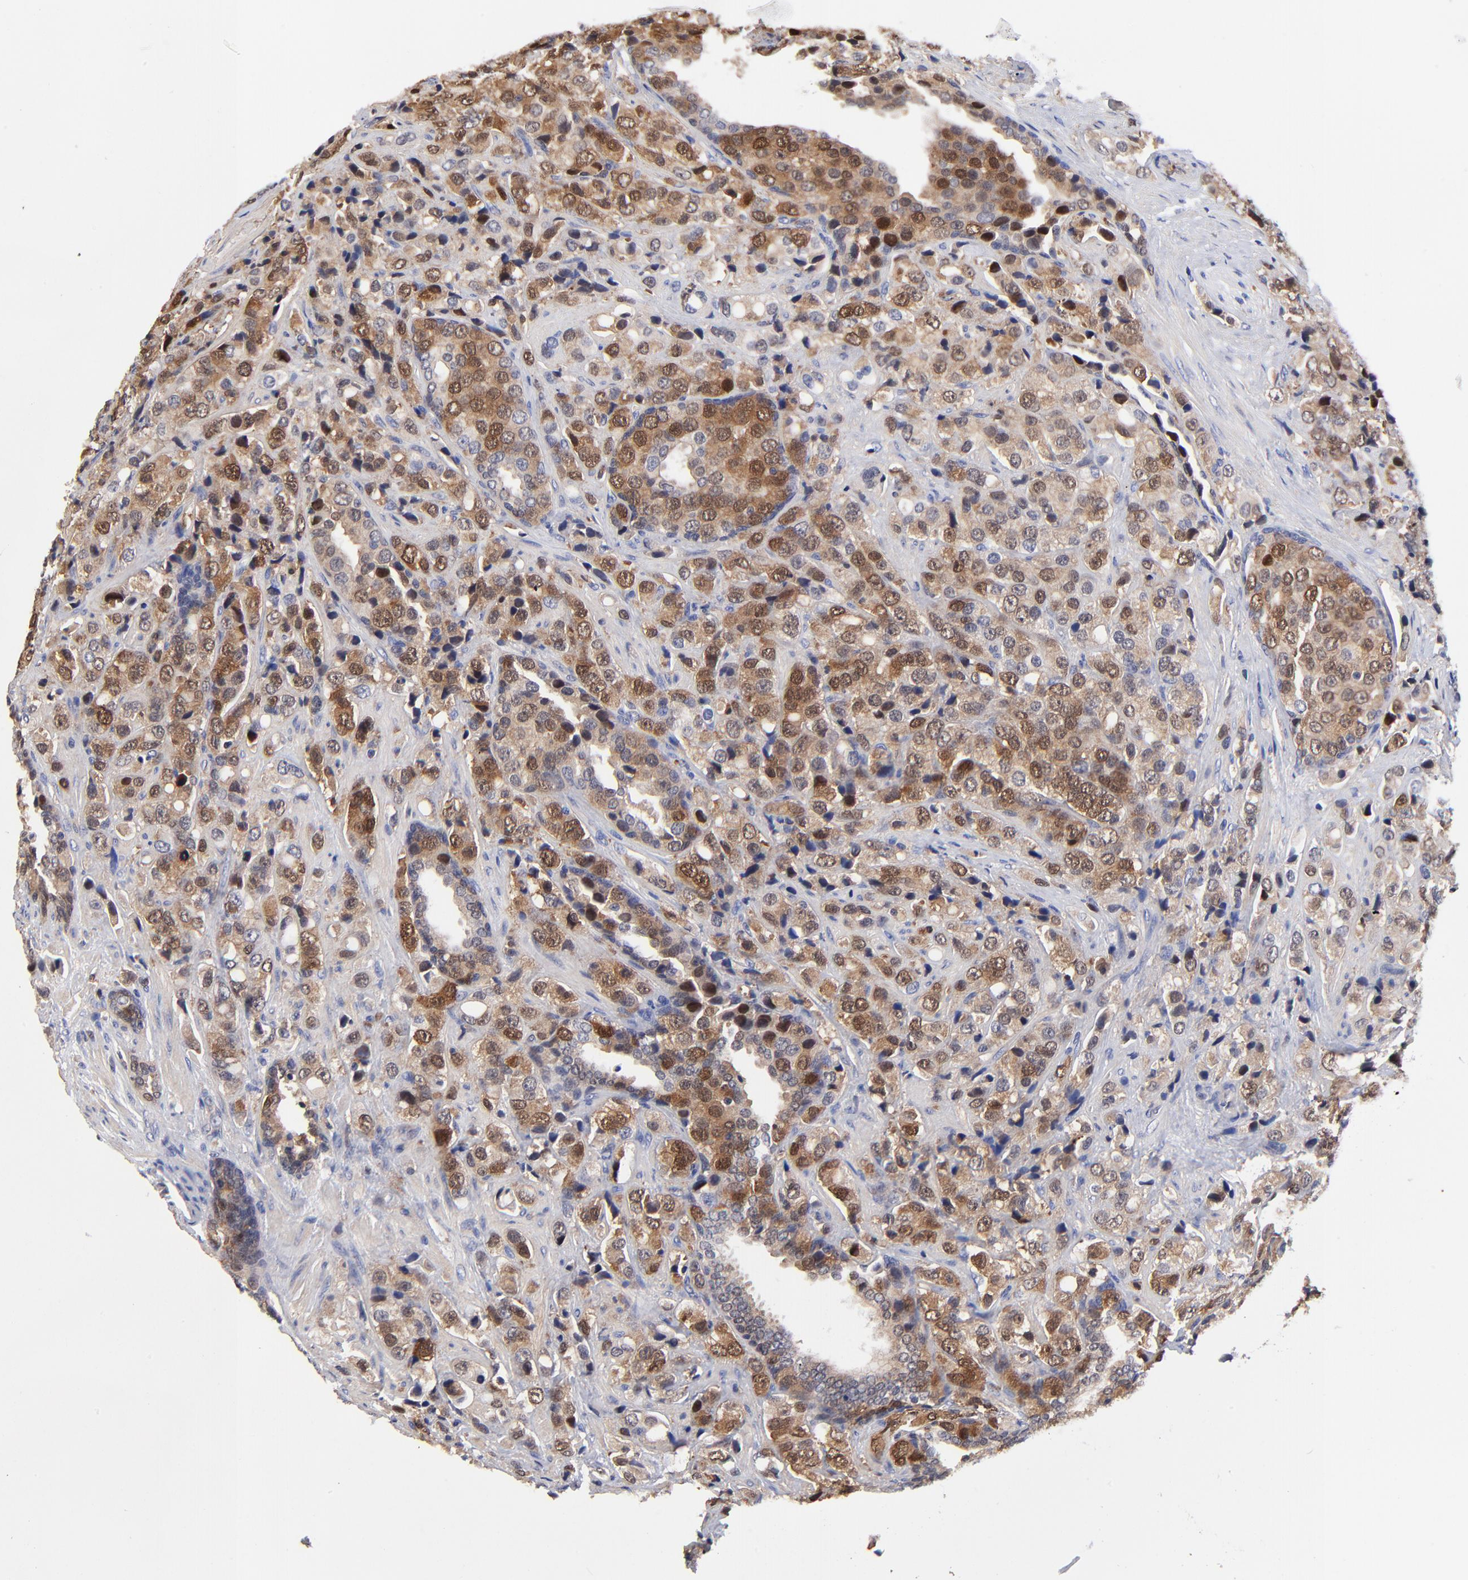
{"staining": {"intensity": "moderate", "quantity": ">75%", "location": "cytoplasmic/membranous,nuclear"}, "tissue": "prostate cancer", "cell_type": "Tumor cells", "image_type": "cancer", "snomed": [{"axis": "morphology", "description": "Adenocarcinoma, High grade"}, {"axis": "topography", "description": "Prostate"}], "caption": "Prostate cancer stained for a protein (brown) displays moderate cytoplasmic/membranous and nuclear positive staining in about >75% of tumor cells.", "gene": "DCTPP1", "patient": {"sex": "male", "age": 70}}